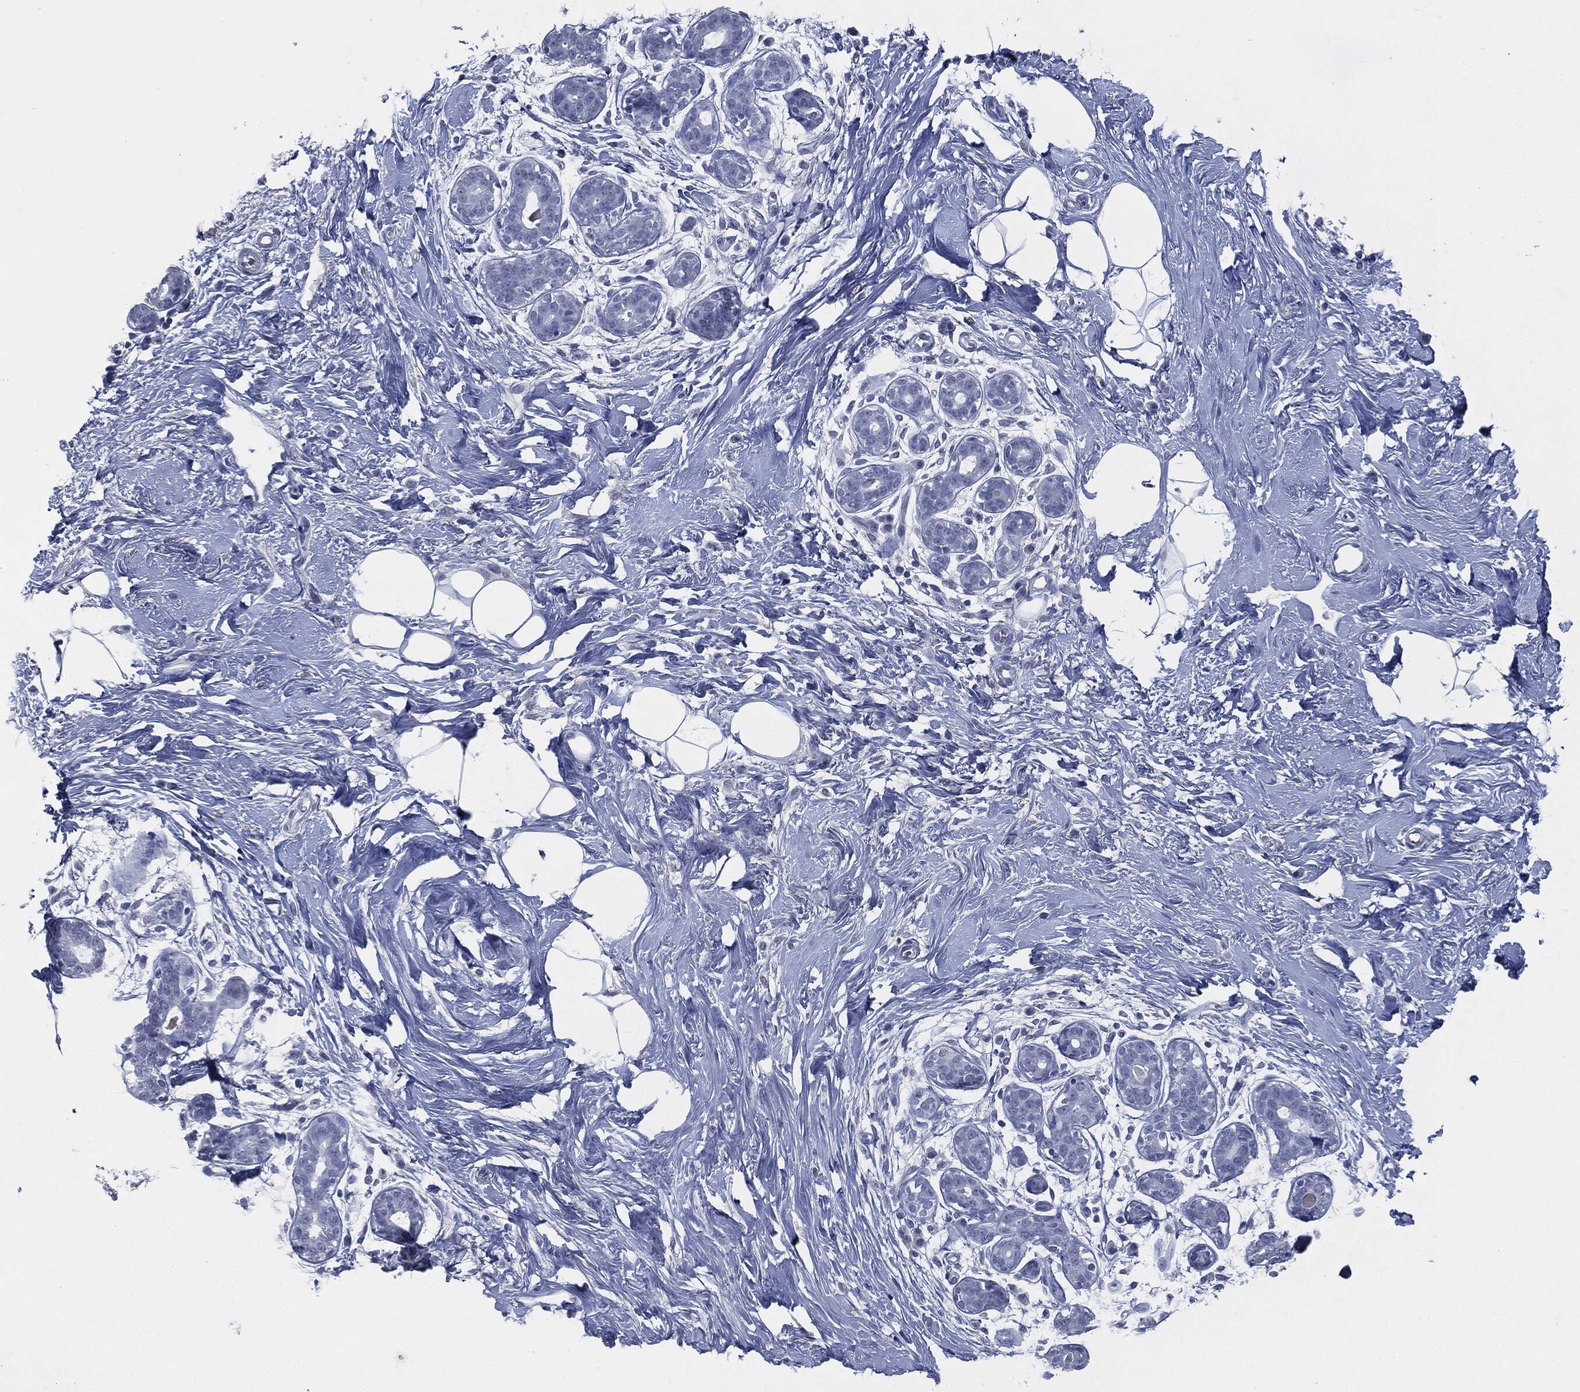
{"staining": {"intensity": "negative", "quantity": "none", "location": "none"}, "tissue": "breast", "cell_type": "Adipocytes", "image_type": "normal", "snomed": [{"axis": "morphology", "description": "Normal tissue, NOS"}, {"axis": "topography", "description": "Breast"}], "caption": "Image shows no significant protein staining in adipocytes of unremarkable breast. The staining is performed using DAB (3,3'-diaminobenzidine) brown chromogen with nuclei counter-stained in using hematoxylin.", "gene": "SIGLEC7", "patient": {"sex": "female", "age": 43}}